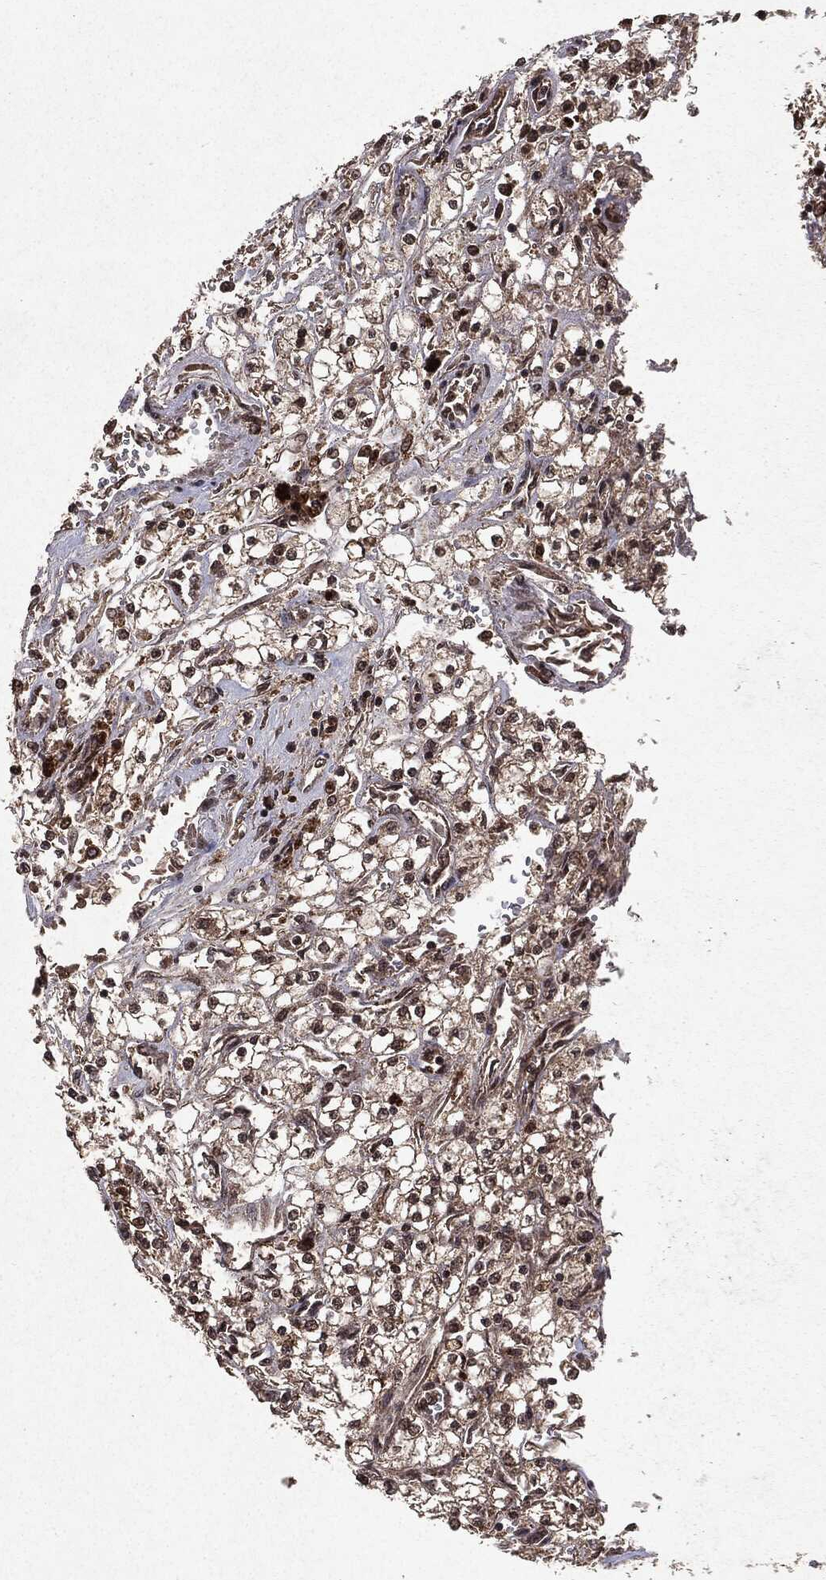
{"staining": {"intensity": "strong", "quantity": ">75%", "location": "cytoplasmic/membranous,nuclear"}, "tissue": "renal cancer", "cell_type": "Tumor cells", "image_type": "cancer", "snomed": [{"axis": "morphology", "description": "Adenocarcinoma, NOS"}, {"axis": "topography", "description": "Kidney"}], "caption": "Brown immunohistochemical staining in renal cancer (adenocarcinoma) displays strong cytoplasmic/membranous and nuclear positivity in approximately >75% of tumor cells. (DAB = brown stain, brightfield microscopy at high magnification).", "gene": "PEBP1", "patient": {"sex": "male", "age": 80}}